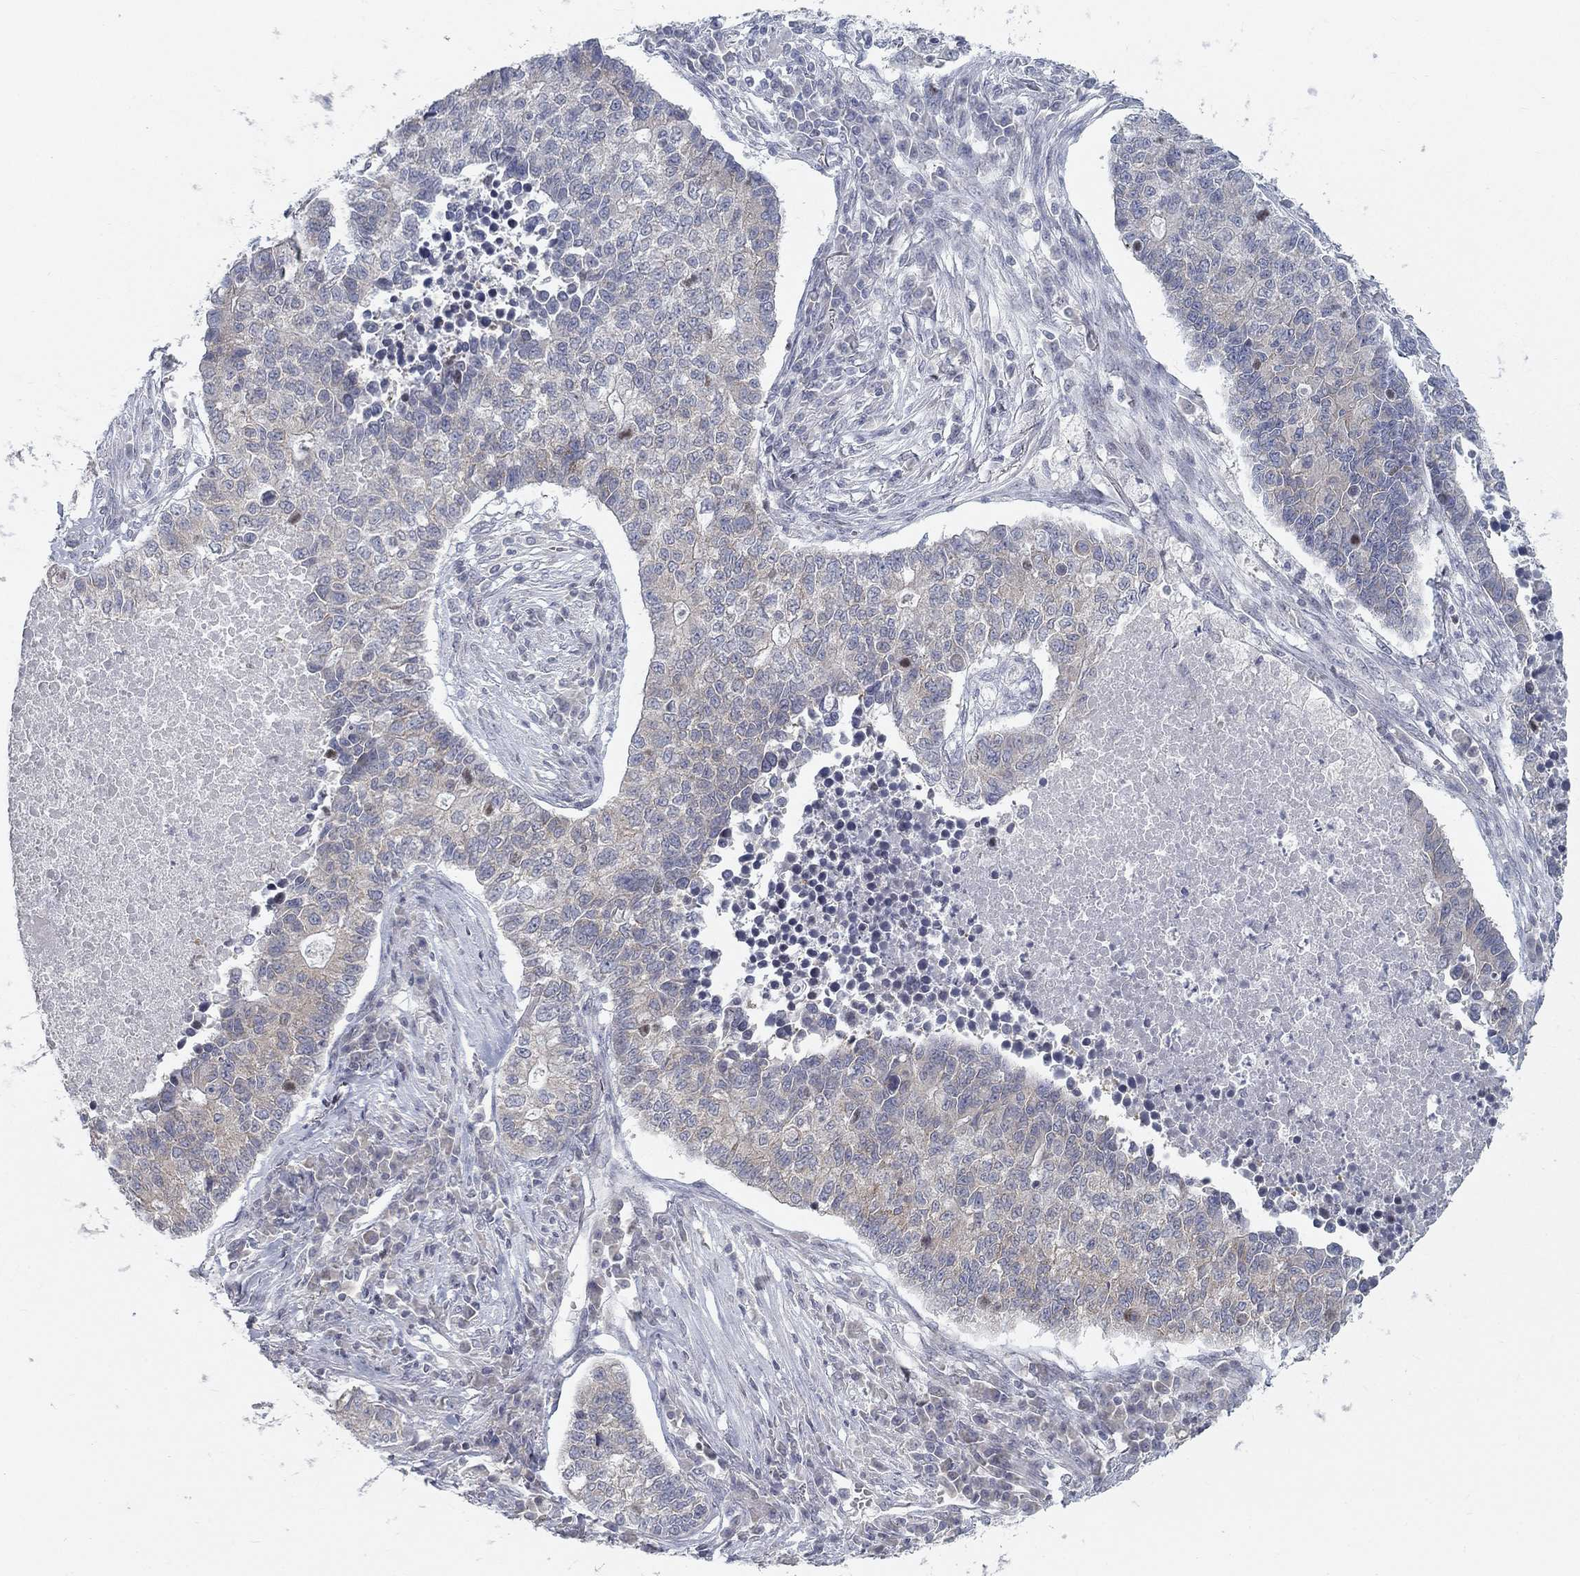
{"staining": {"intensity": "weak", "quantity": "25%-75%", "location": "cytoplasmic/membranous"}, "tissue": "lung cancer", "cell_type": "Tumor cells", "image_type": "cancer", "snomed": [{"axis": "morphology", "description": "Adenocarcinoma, NOS"}, {"axis": "topography", "description": "Lung"}], "caption": "Adenocarcinoma (lung) tissue displays weak cytoplasmic/membranous staining in about 25%-75% of tumor cells", "gene": "ATP1A3", "patient": {"sex": "male", "age": 57}}